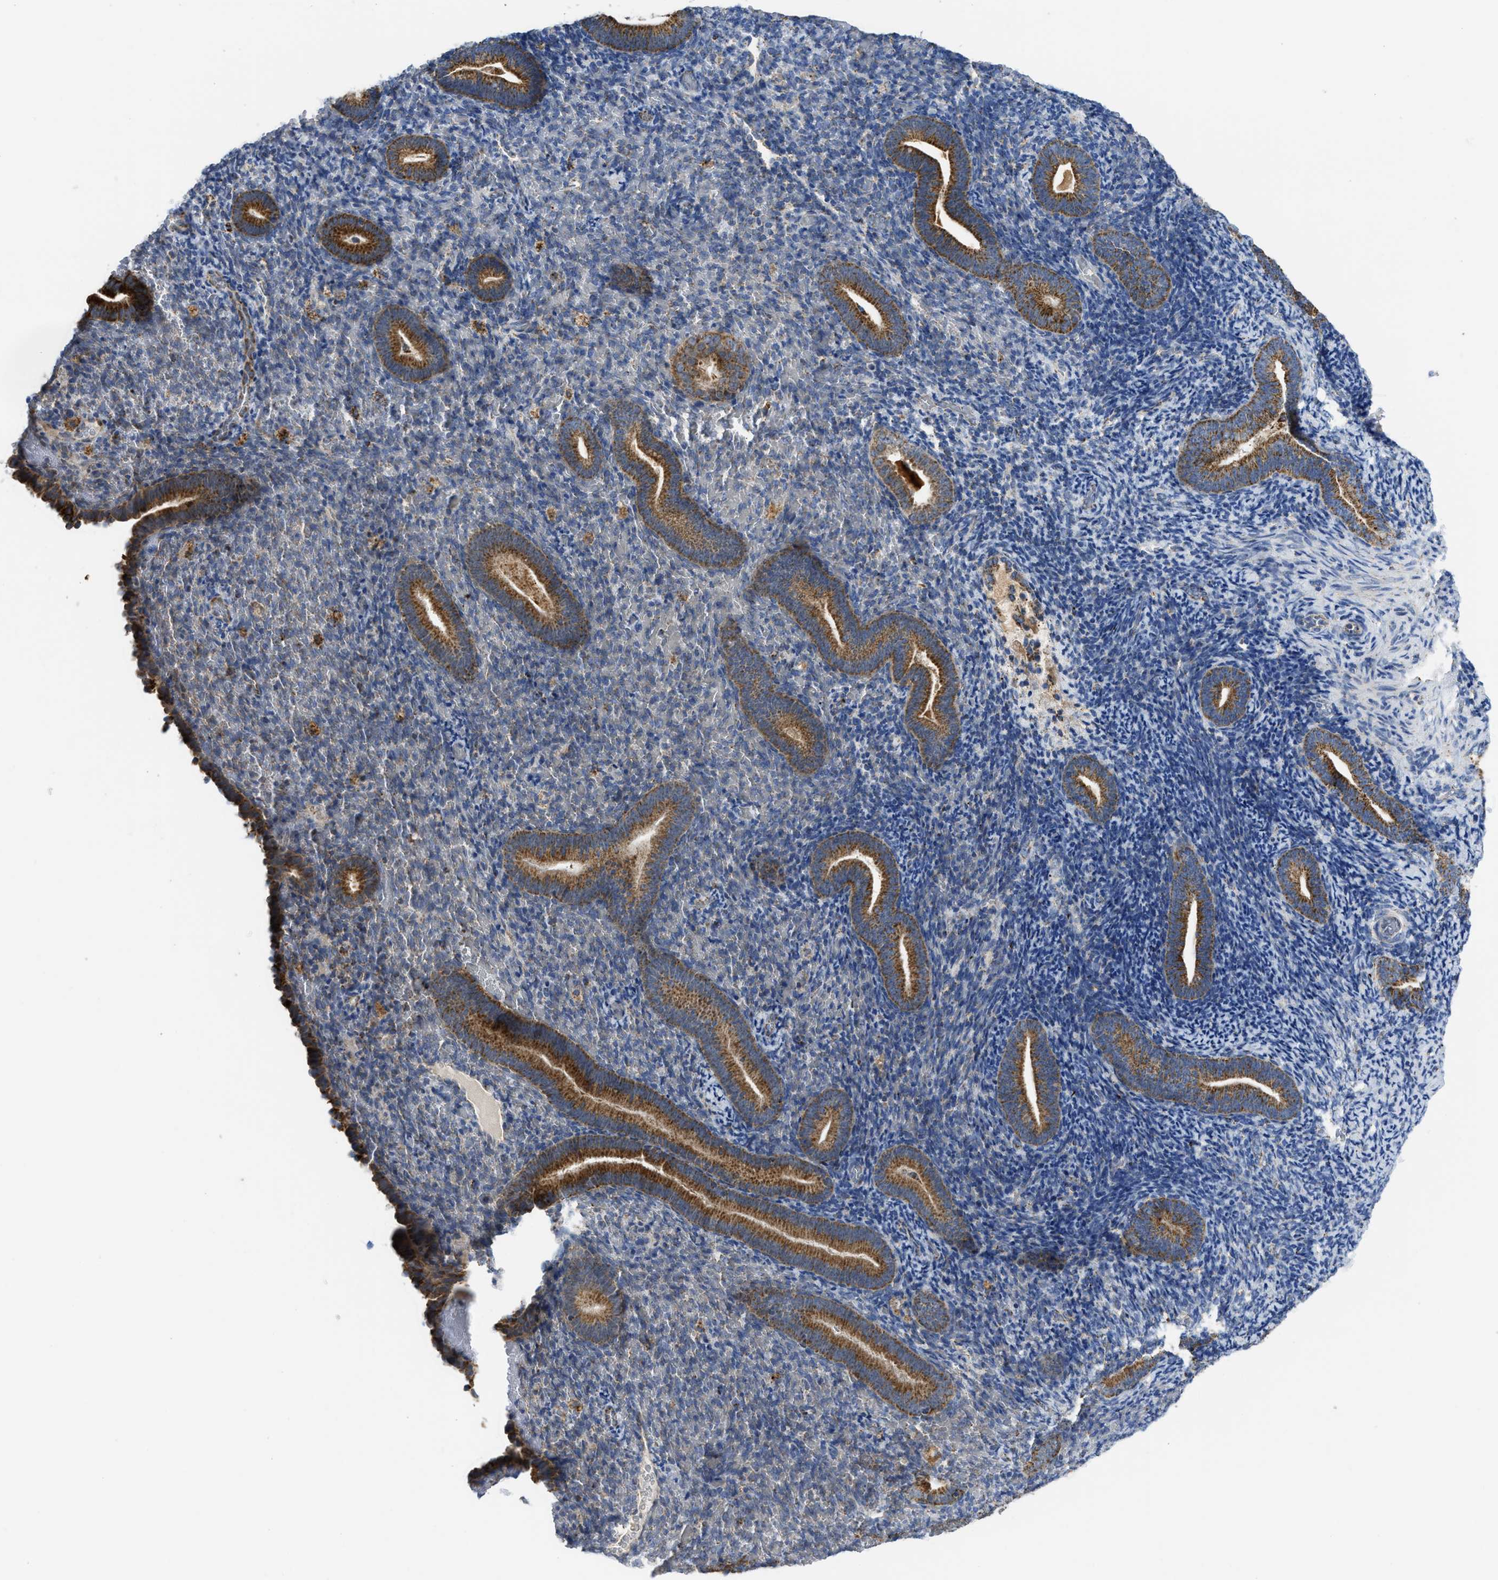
{"staining": {"intensity": "negative", "quantity": "none", "location": "none"}, "tissue": "endometrium", "cell_type": "Cells in endometrial stroma", "image_type": "normal", "snomed": [{"axis": "morphology", "description": "Normal tissue, NOS"}, {"axis": "topography", "description": "Endometrium"}], "caption": "An IHC histopathology image of normal endometrium is shown. There is no staining in cells in endometrial stroma of endometrium.", "gene": "GATD3", "patient": {"sex": "female", "age": 51}}